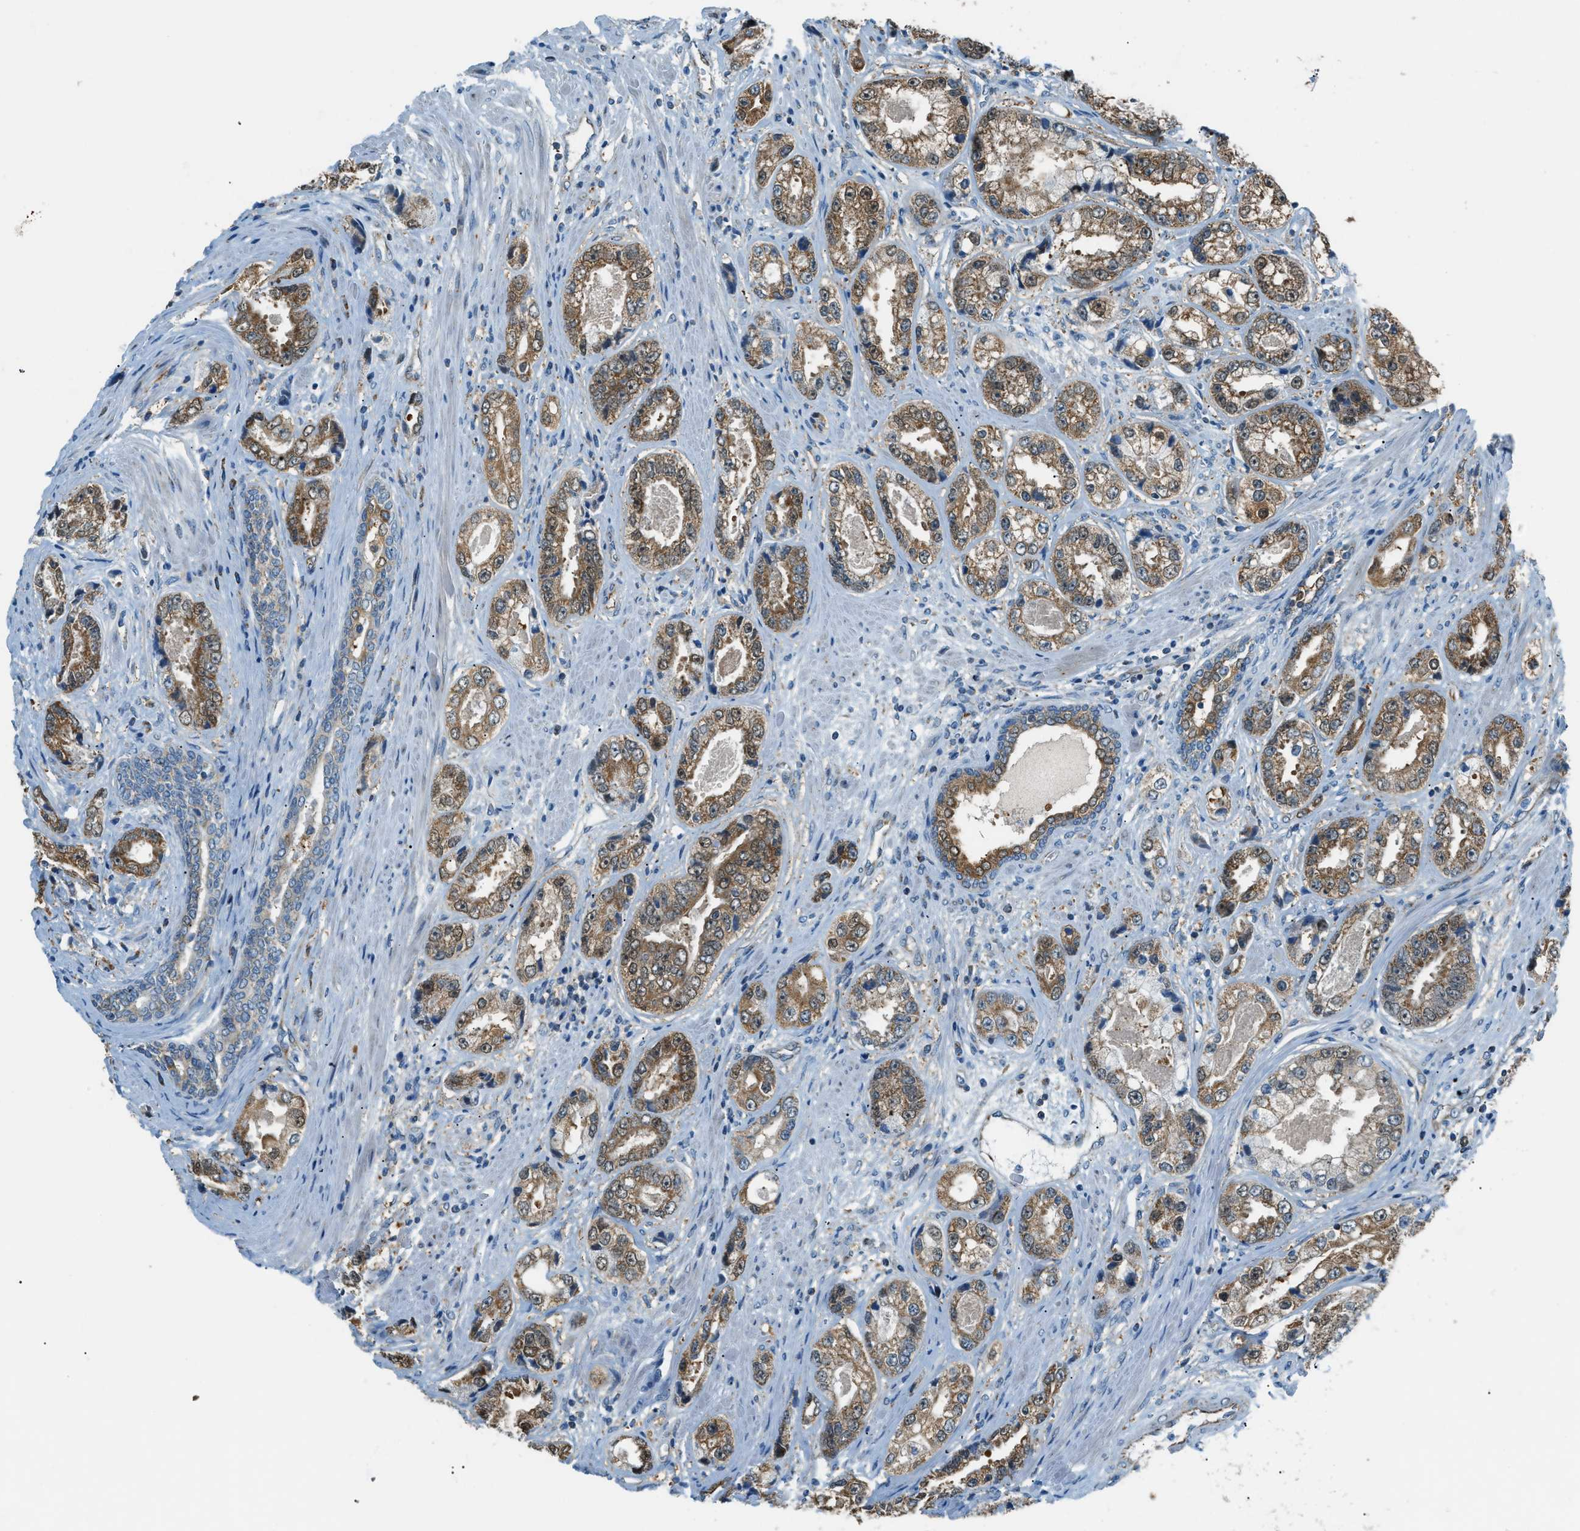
{"staining": {"intensity": "moderate", "quantity": ">75%", "location": "cytoplasmic/membranous"}, "tissue": "prostate cancer", "cell_type": "Tumor cells", "image_type": "cancer", "snomed": [{"axis": "morphology", "description": "Adenocarcinoma, High grade"}, {"axis": "topography", "description": "Prostate"}], "caption": "Moderate cytoplasmic/membranous protein staining is appreciated in approximately >75% of tumor cells in prostate cancer.", "gene": "PIGG", "patient": {"sex": "male", "age": 61}}